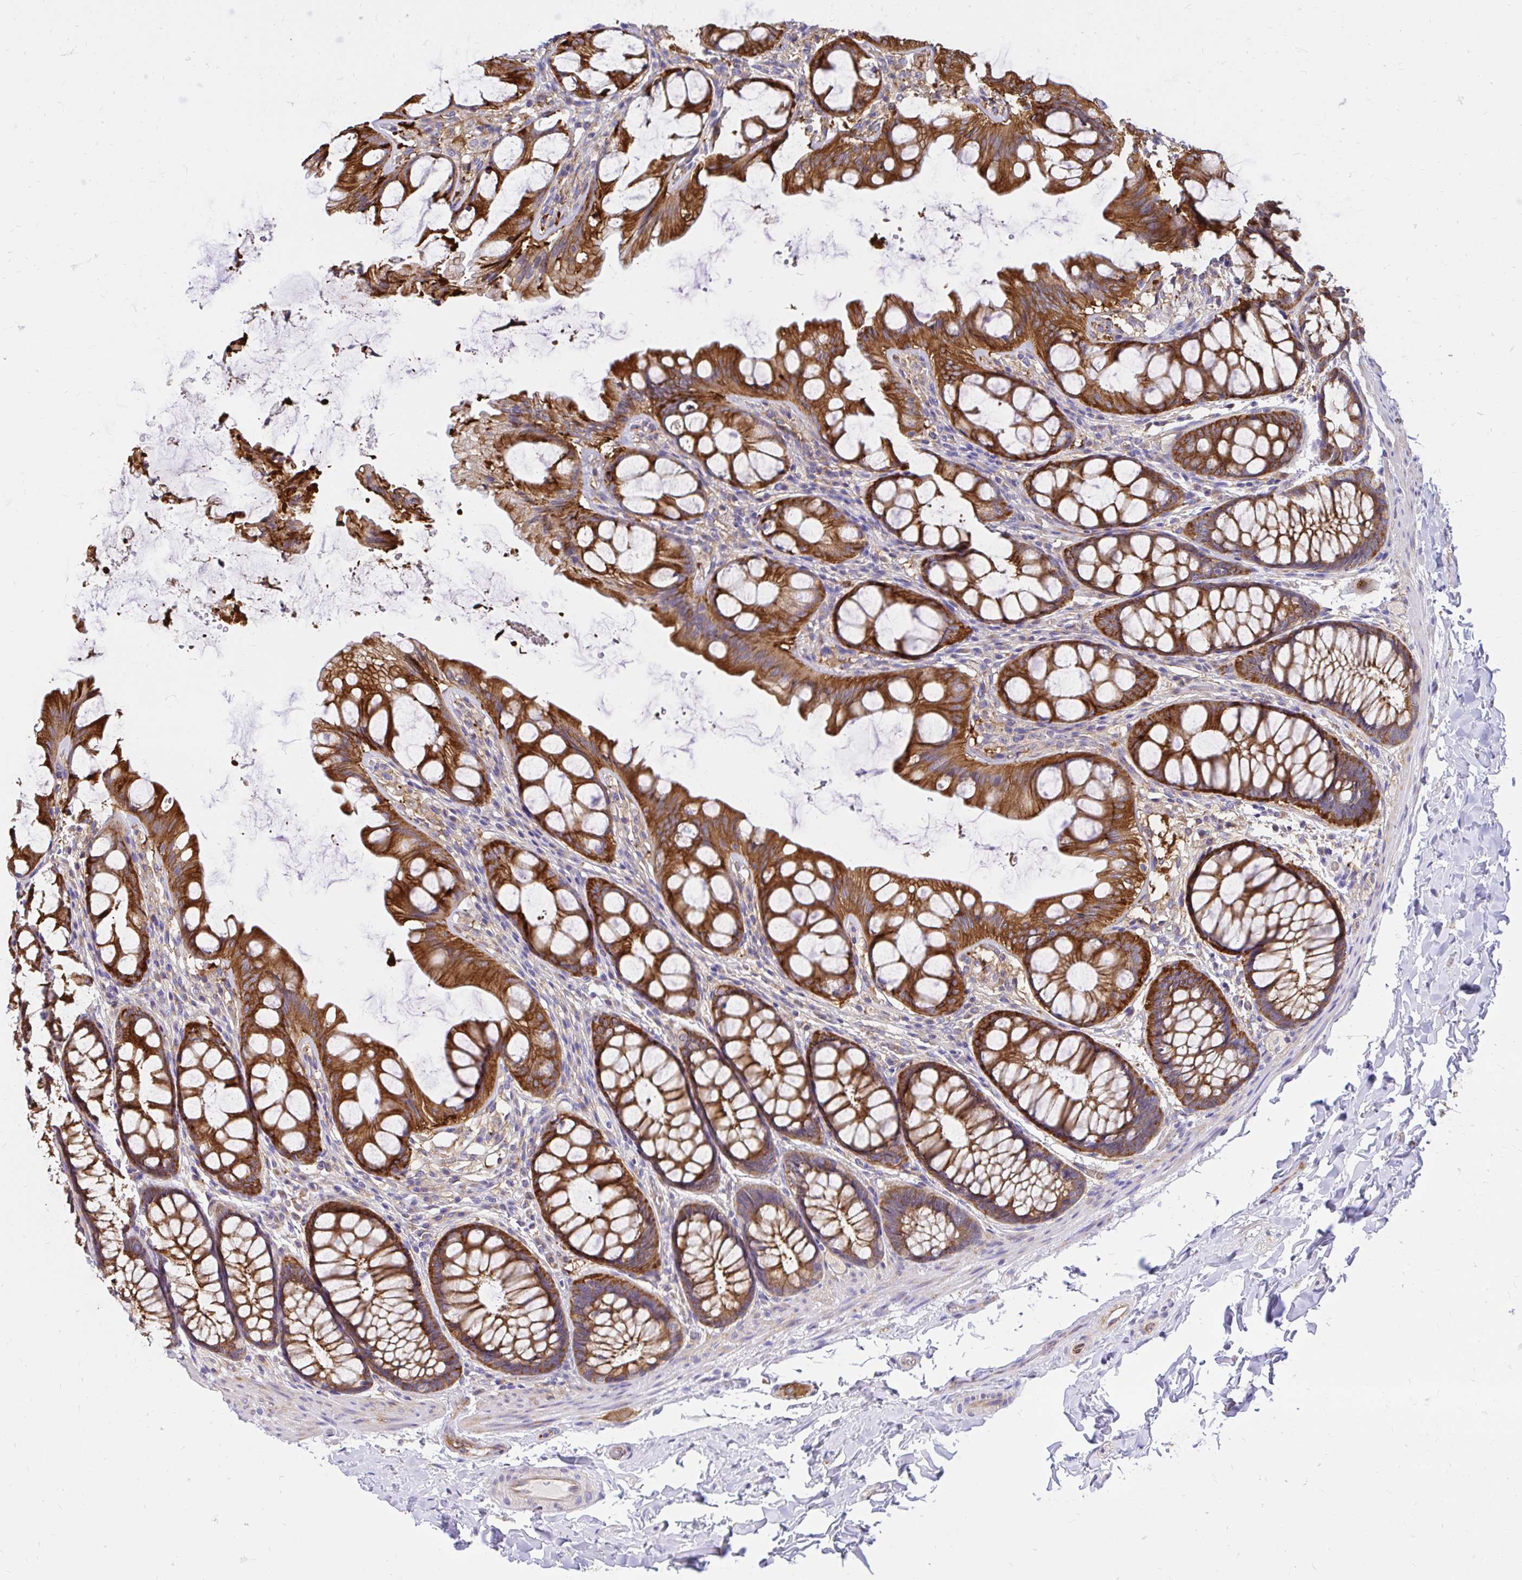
{"staining": {"intensity": "moderate", "quantity": "25%-75%", "location": "cytoplasmic/membranous"}, "tissue": "colon", "cell_type": "Endothelial cells", "image_type": "normal", "snomed": [{"axis": "morphology", "description": "Normal tissue, NOS"}, {"axis": "topography", "description": "Colon"}], "caption": "Benign colon shows moderate cytoplasmic/membranous positivity in about 25%-75% of endothelial cells The protein of interest is stained brown, and the nuclei are stained in blue (DAB (3,3'-diaminobenzidine) IHC with brightfield microscopy, high magnification)..", "gene": "ABCB10", "patient": {"sex": "male", "age": 47}}